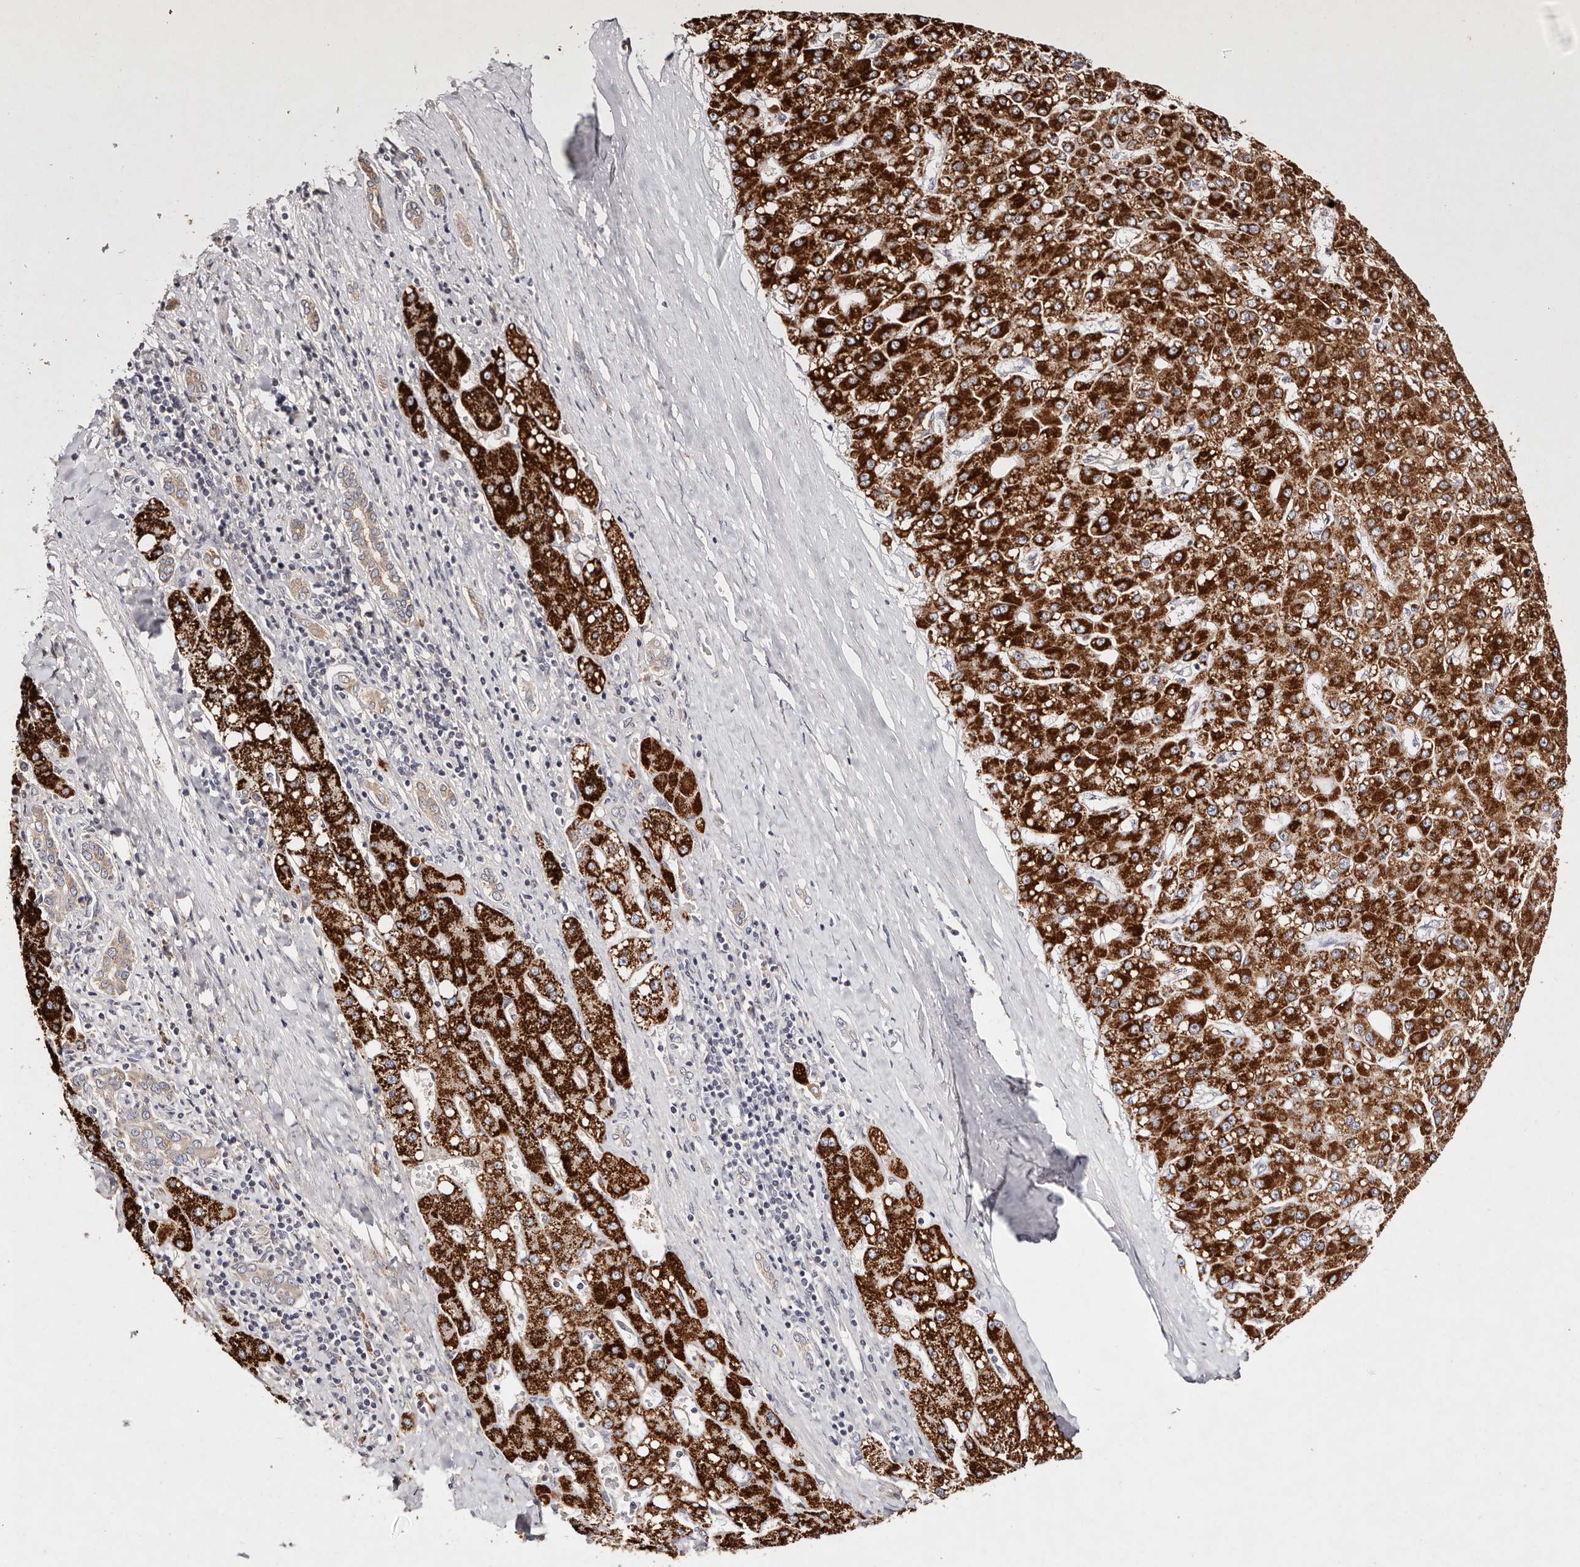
{"staining": {"intensity": "strong", "quantity": ">75%", "location": "cytoplasmic/membranous"}, "tissue": "liver cancer", "cell_type": "Tumor cells", "image_type": "cancer", "snomed": [{"axis": "morphology", "description": "Carcinoma, Hepatocellular, NOS"}, {"axis": "topography", "description": "Liver"}], "caption": "IHC image of human liver hepatocellular carcinoma stained for a protein (brown), which shows high levels of strong cytoplasmic/membranous positivity in about >75% of tumor cells.", "gene": "TSC2", "patient": {"sex": "male", "age": 67}}